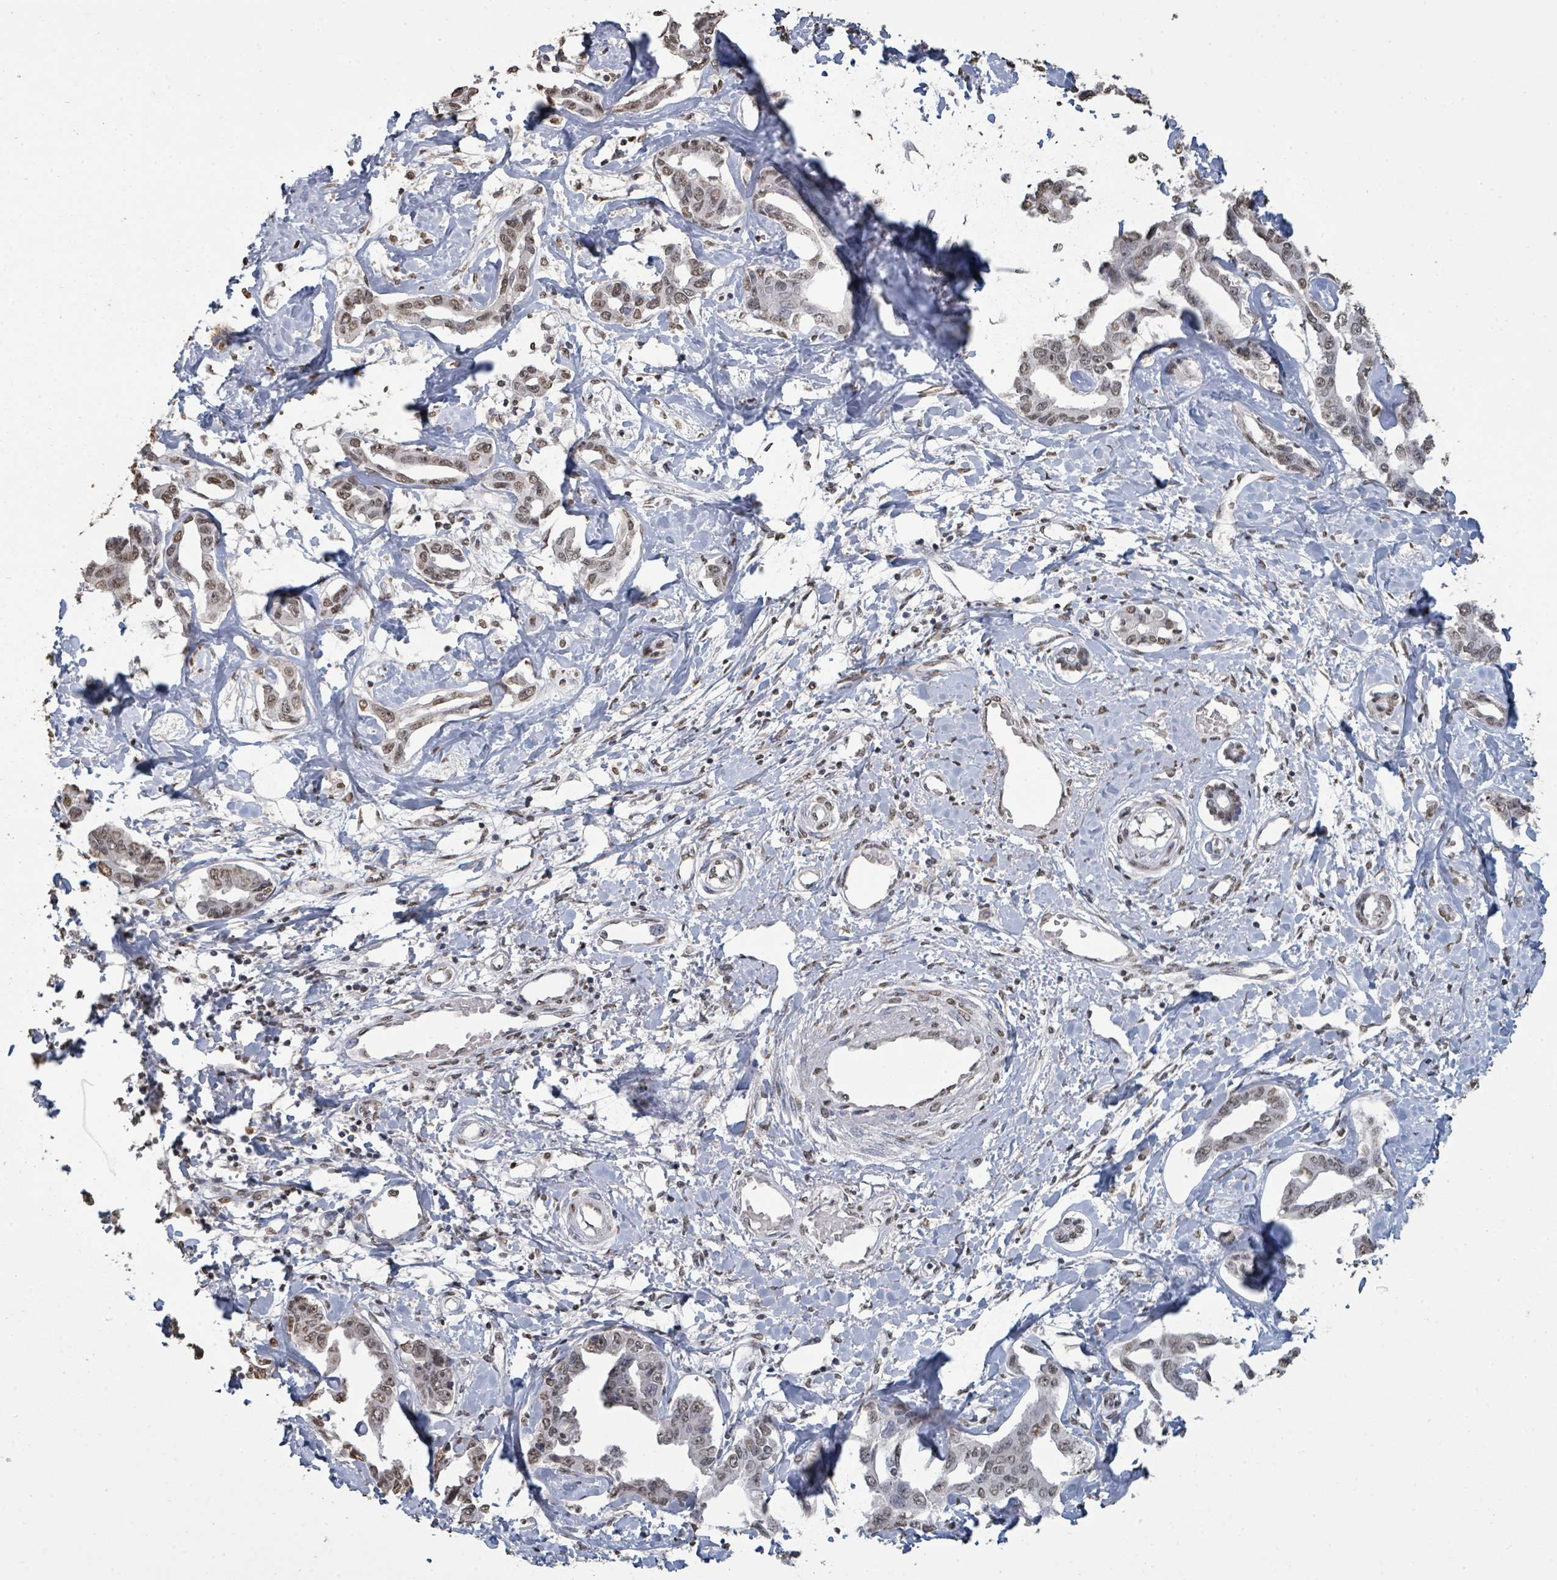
{"staining": {"intensity": "moderate", "quantity": ">75%", "location": "nuclear"}, "tissue": "liver cancer", "cell_type": "Tumor cells", "image_type": "cancer", "snomed": [{"axis": "morphology", "description": "Cholangiocarcinoma"}, {"axis": "topography", "description": "Liver"}], "caption": "Immunohistochemical staining of human liver cholangiocarcinoma reveals medium levels of moderate nuclear staining in about >75% of tumor cells.", "gene": "MRPS12", "patient": {"sex": "male", "age": 59}}